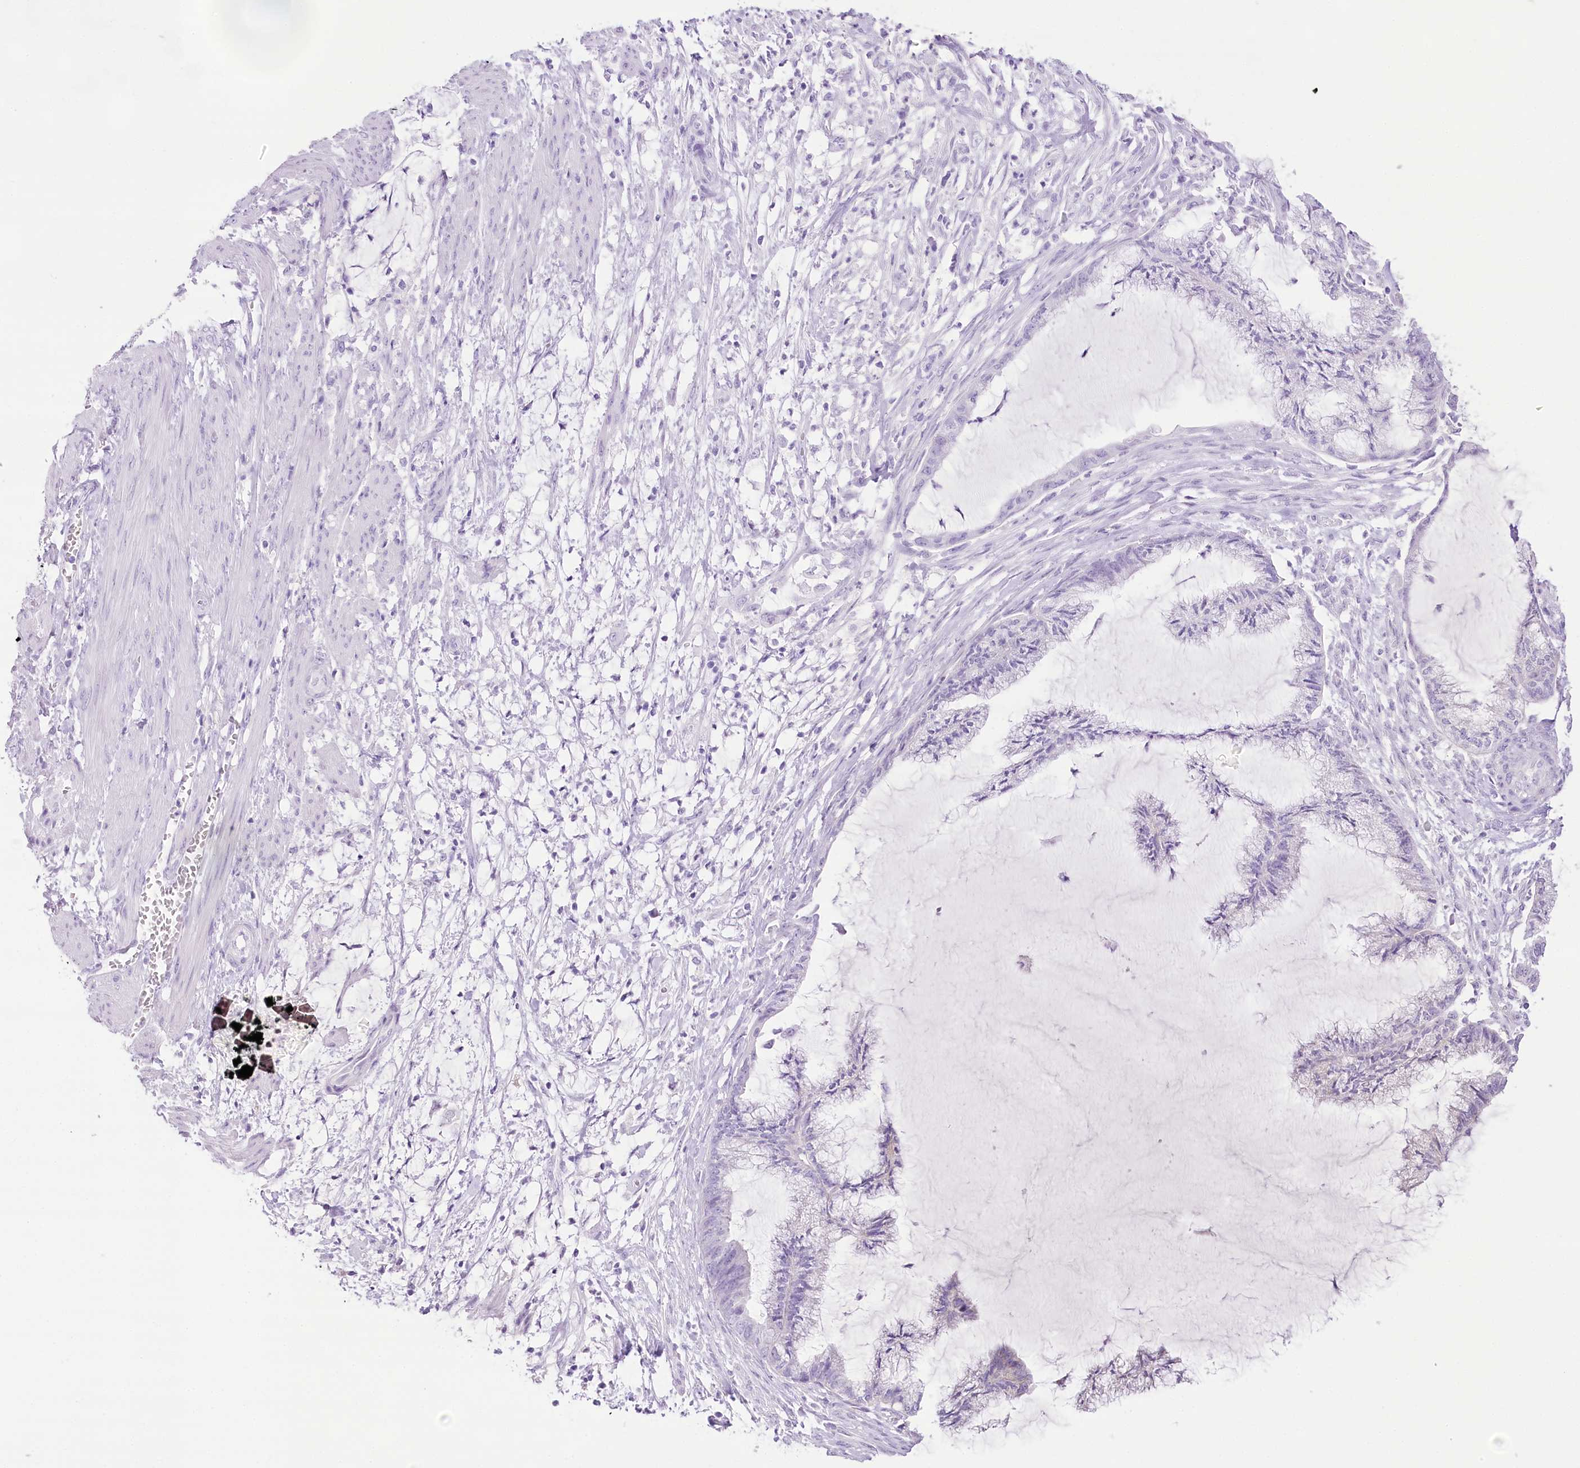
{"staining": {"intensity": "negative", "quantity": "none", "location": "none"}, "tissue": "endometrial cancer", "cell_type": "Tumor cells", "image_type": "cancer", "snomed": [{"axis": "morphology", "description": "Adenocarcinoma, NOS"}, {"axis": "topography", "description": "Endometrium"}], "caption": "Endometrial cancer stained for a protein using immunohistochemistry (IHC) reveals no expression tumor cells.", "gene": "CCDC30", "patient": {"sex": "female", "age": 86}}